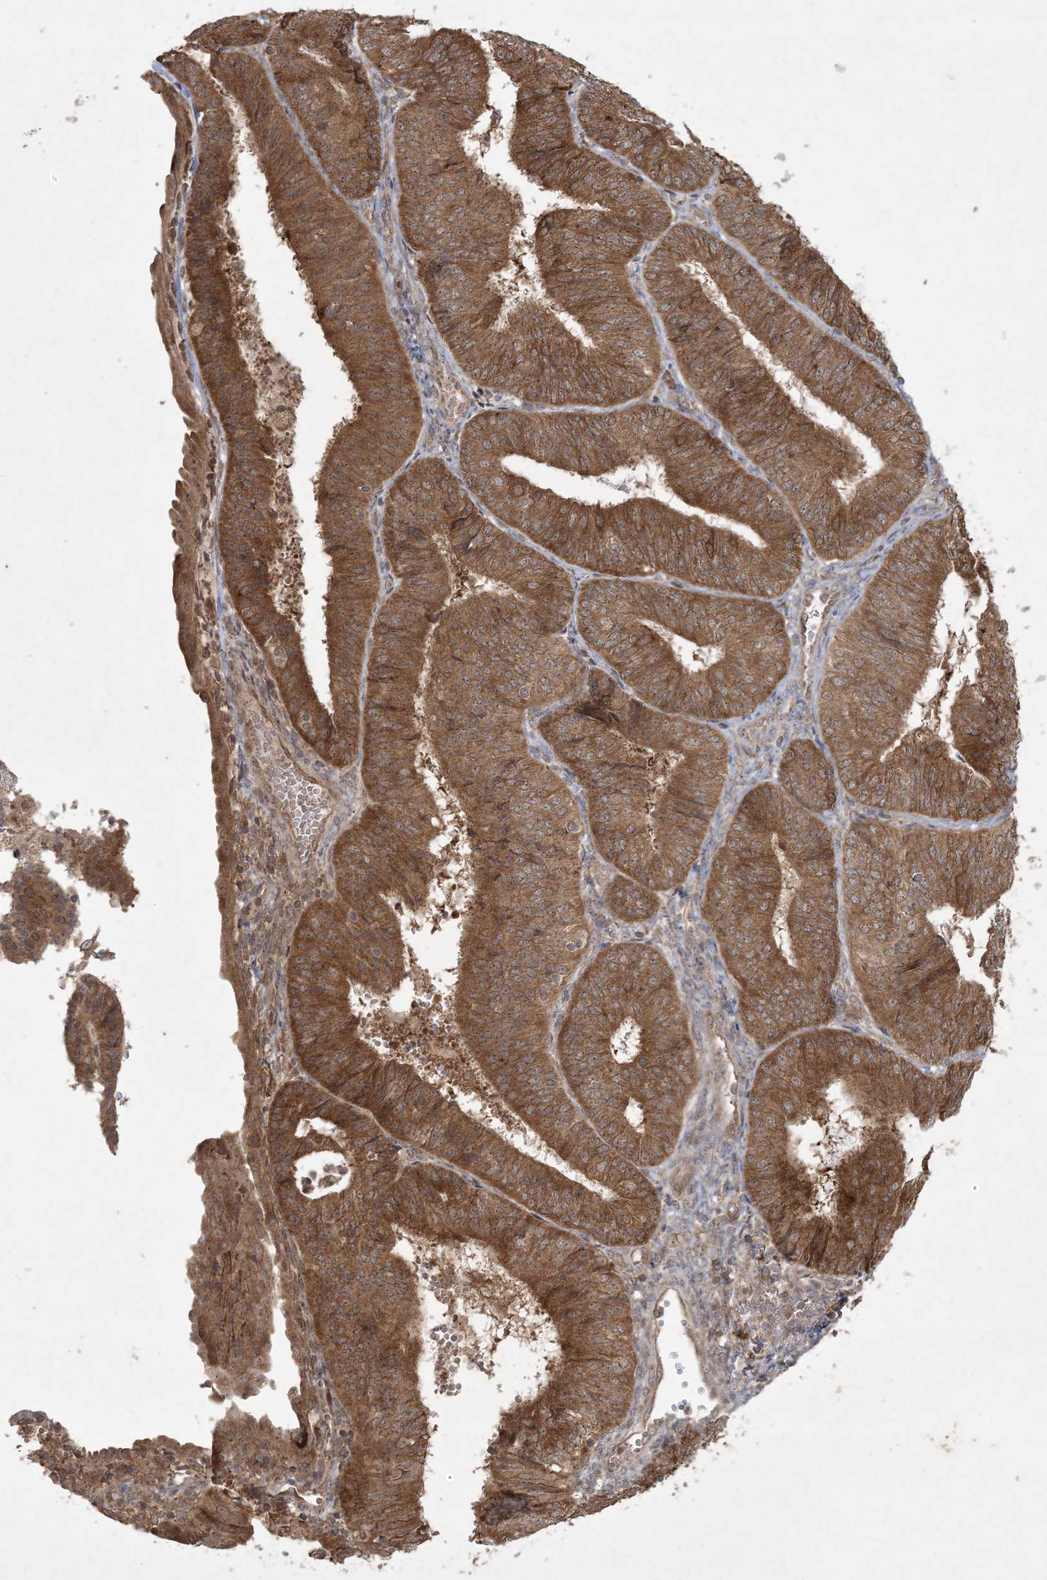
{"staining": {"intensity": "strong", "quantity": ">75%", "location": "cytoplasmic/membranous,nuclear"}, "tissue": "endometrial cancer", "cell_type": "Tumor cells", "image_type": "cancer", "snomed": [{"axis": "morphology", "description": "Adenocarcinoma, NOS"}, {"axis": "topography", "description": "Endometrium"}], "caption": "This photomicrograph demonstrates endometrial cancer (adenocarcinoma) stained with immunohistochemistry (IHC) to label a protein in brown. The cytoplasmic/membranous and nuclear of tumor cells show strong positivity for the protein. Nuclei are counter-stained blue.", "gene": "NRBP2", "patient": {"sex": "female", "age": 58}}